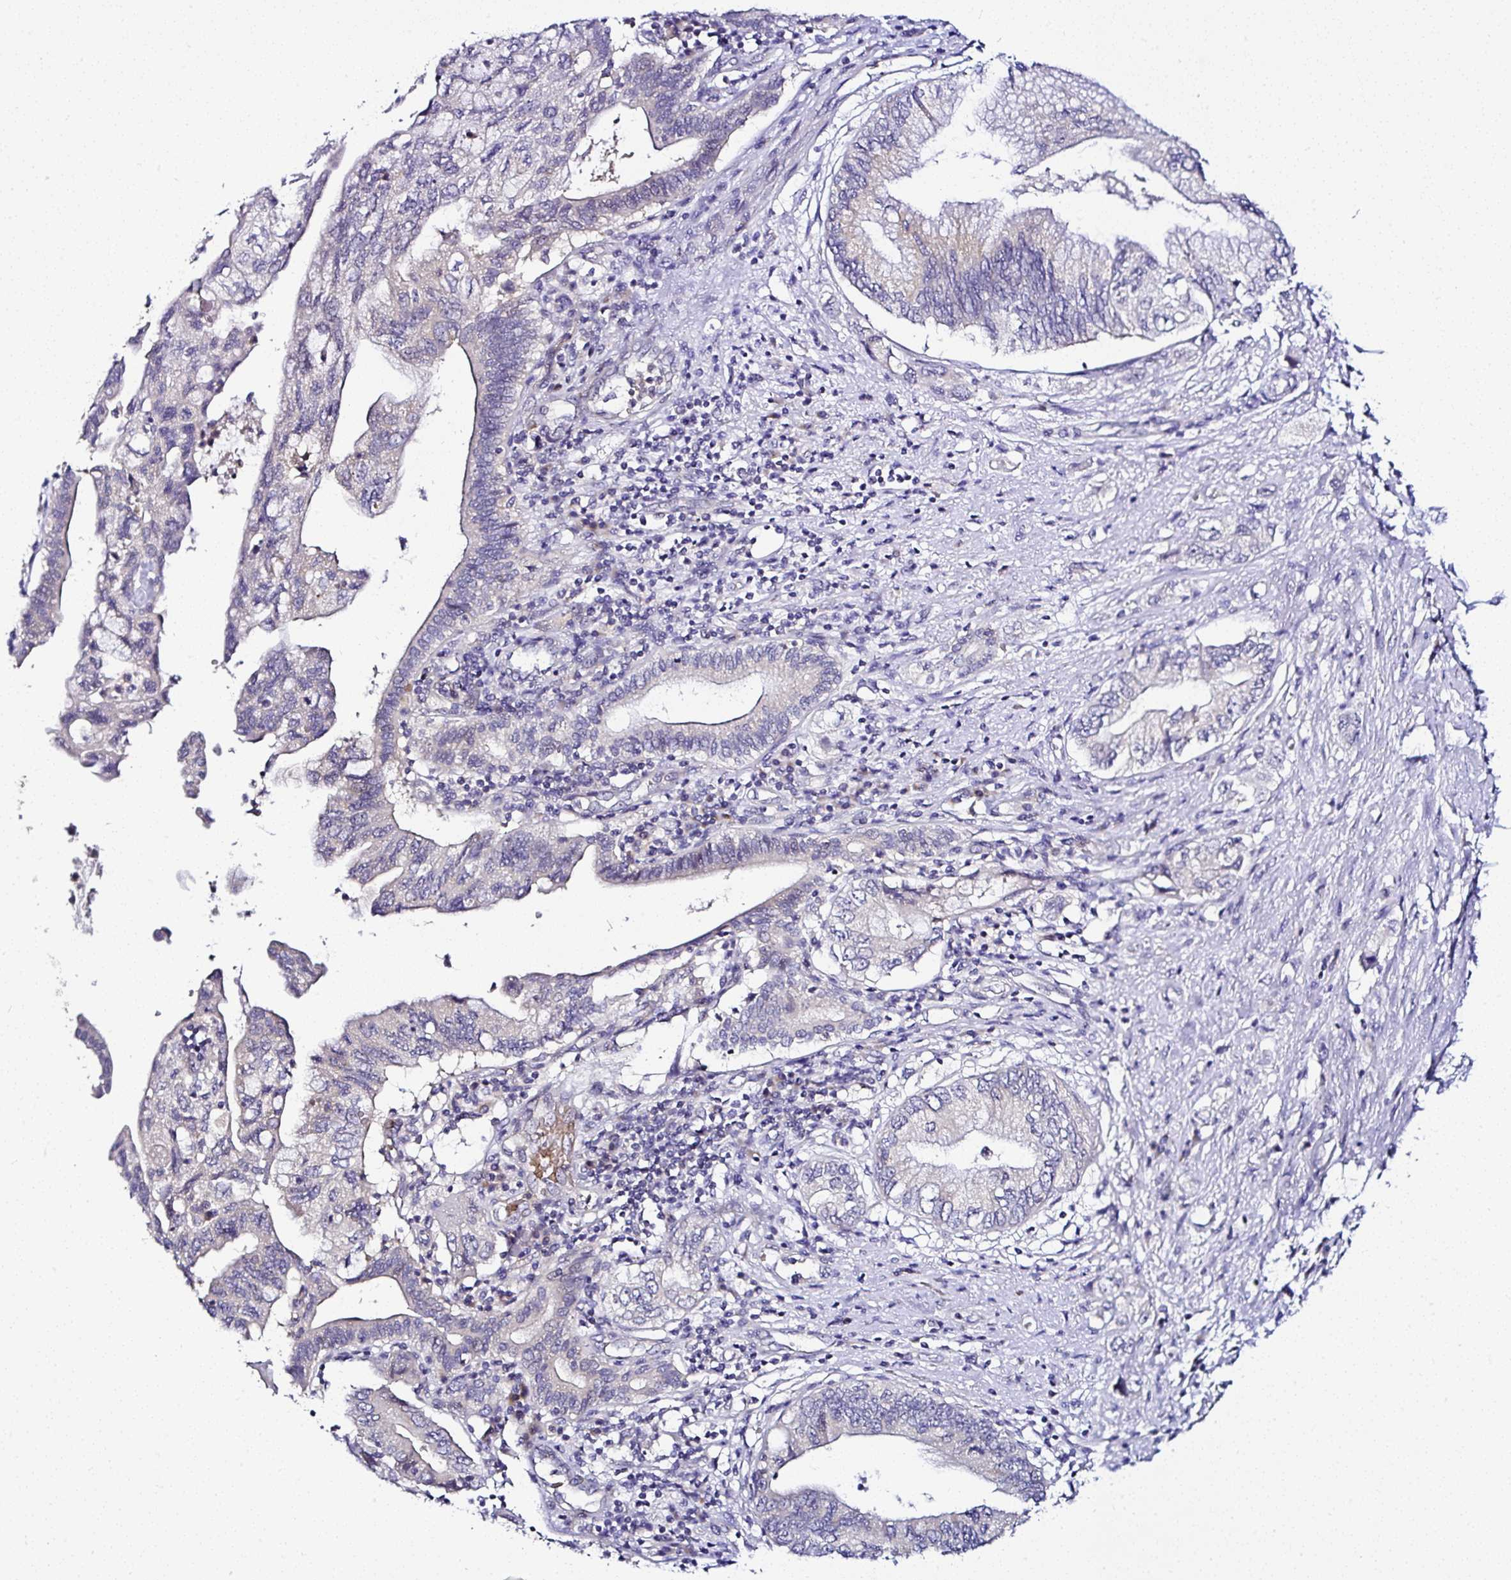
{"staining": {"intensity": "negative", "quantity": "none", "location": "none"}, "tissue": "pancreatic cancer", "cell_type": "Tumor cells", "image_type": "cancer", "snomed": [{"axis": "morphology", "description": "Adenocarcinoma, NOS"}, {"axis": "topography", "description": "Pancreas"}], "caption": "Immunohistochemistry of human pancreatic adenocarcinoma exhibits no staining in tumor cells. (Brightfield microscopy of DAB (3,3'-diaminobenzidine) IHC at high magnification).", "gene": "DEPDC5", "patient": {"sex": "female", "age": 73}}